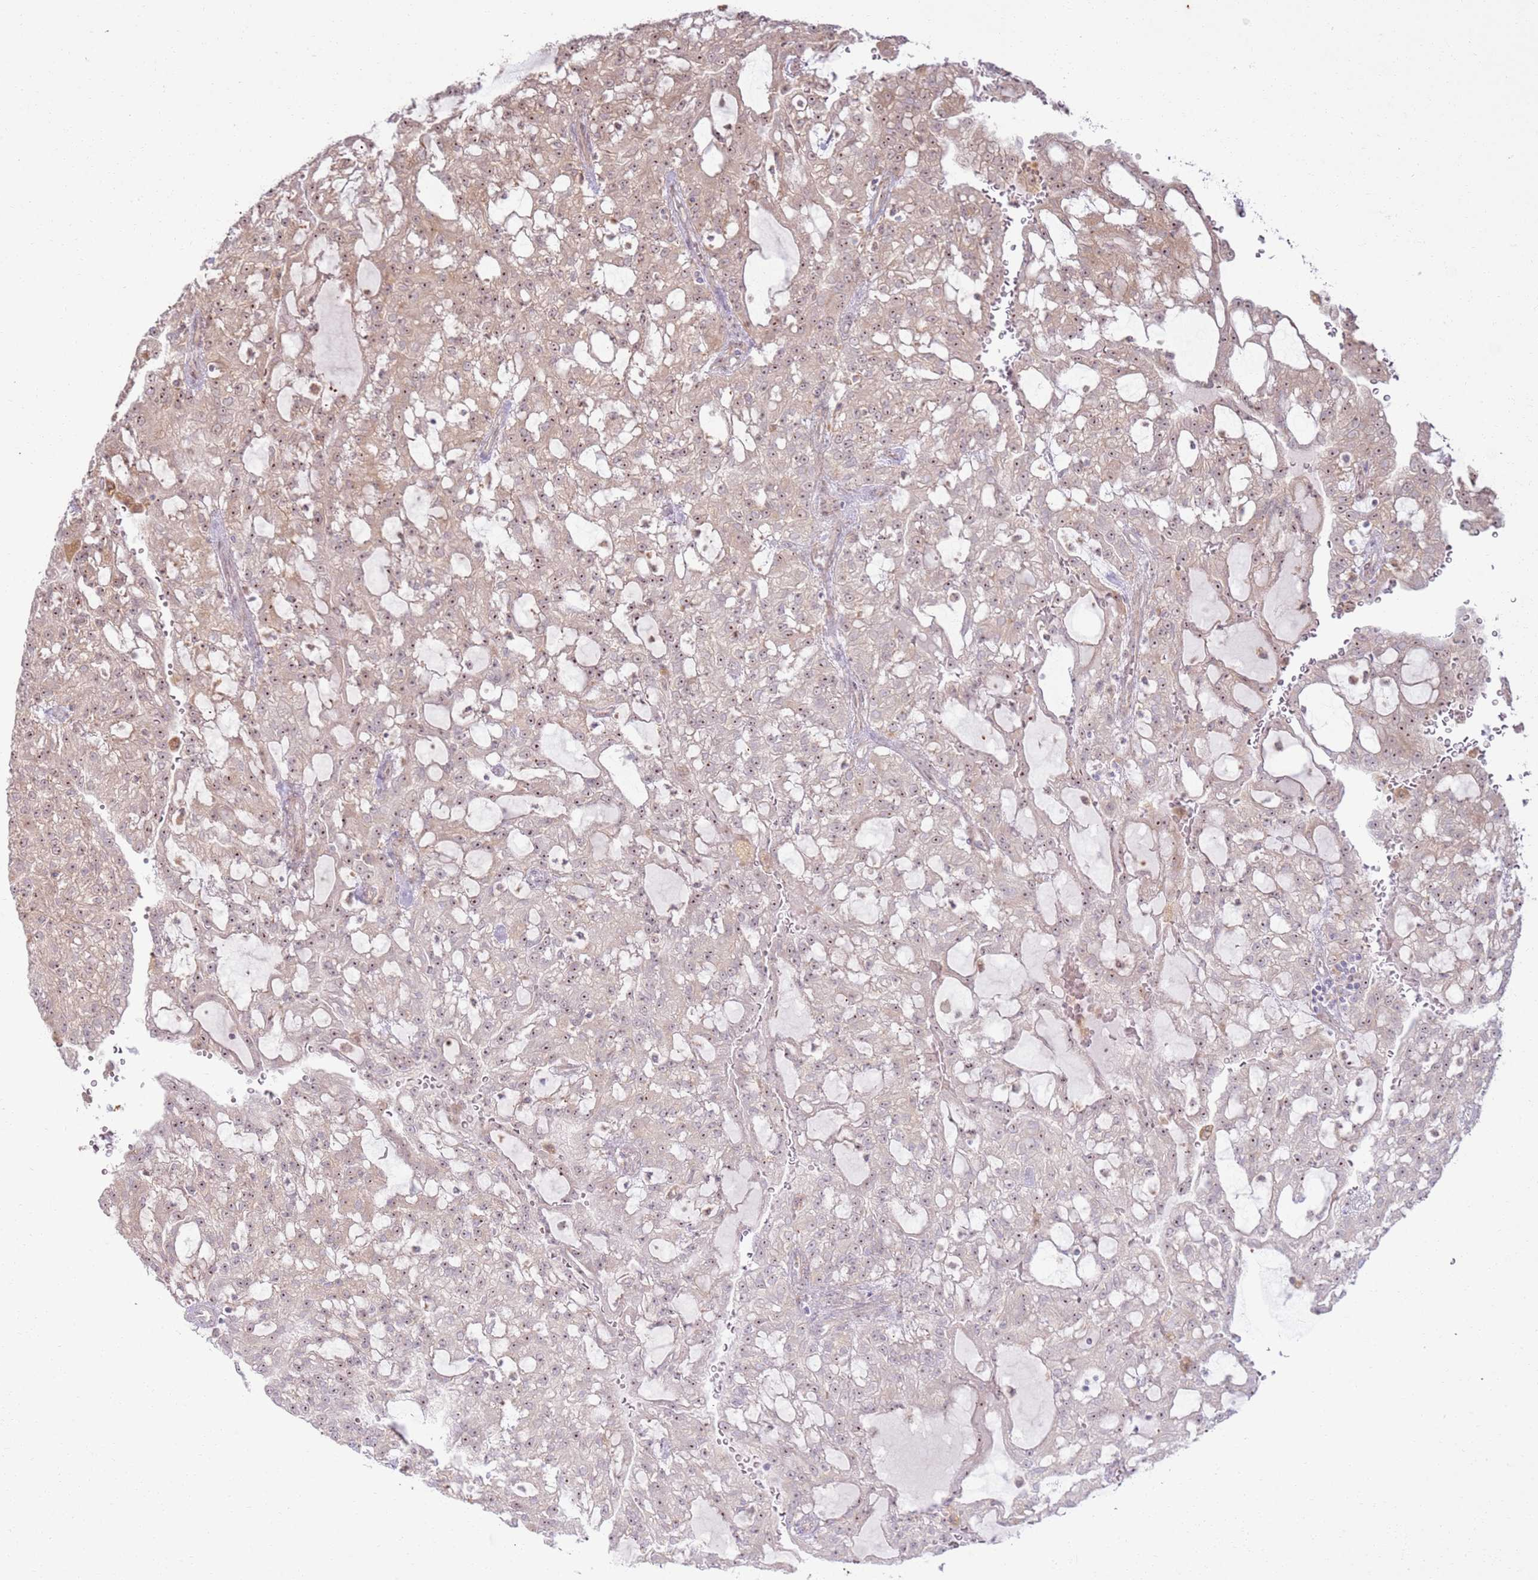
{"staining": {"intensity": "moderate", "quantity": ">75%", "location": "nuclear"}, "tissue": "renal cancer", "cell_type": "Tumor cells", "image_type": "cancer", "snomed": [{"axis": "morphology", "description": "Adenocarcinoma, NOS"}, {"axis": "topography", "description": "Kidney"}], "caption": "Human renal cancer stained for a protein (brown) exhibits moderate nuclear positive positivity in approximately >75% of tumor cells.", "gene": "CNPY1", "patient": {"sex": "male", "age": 63}}